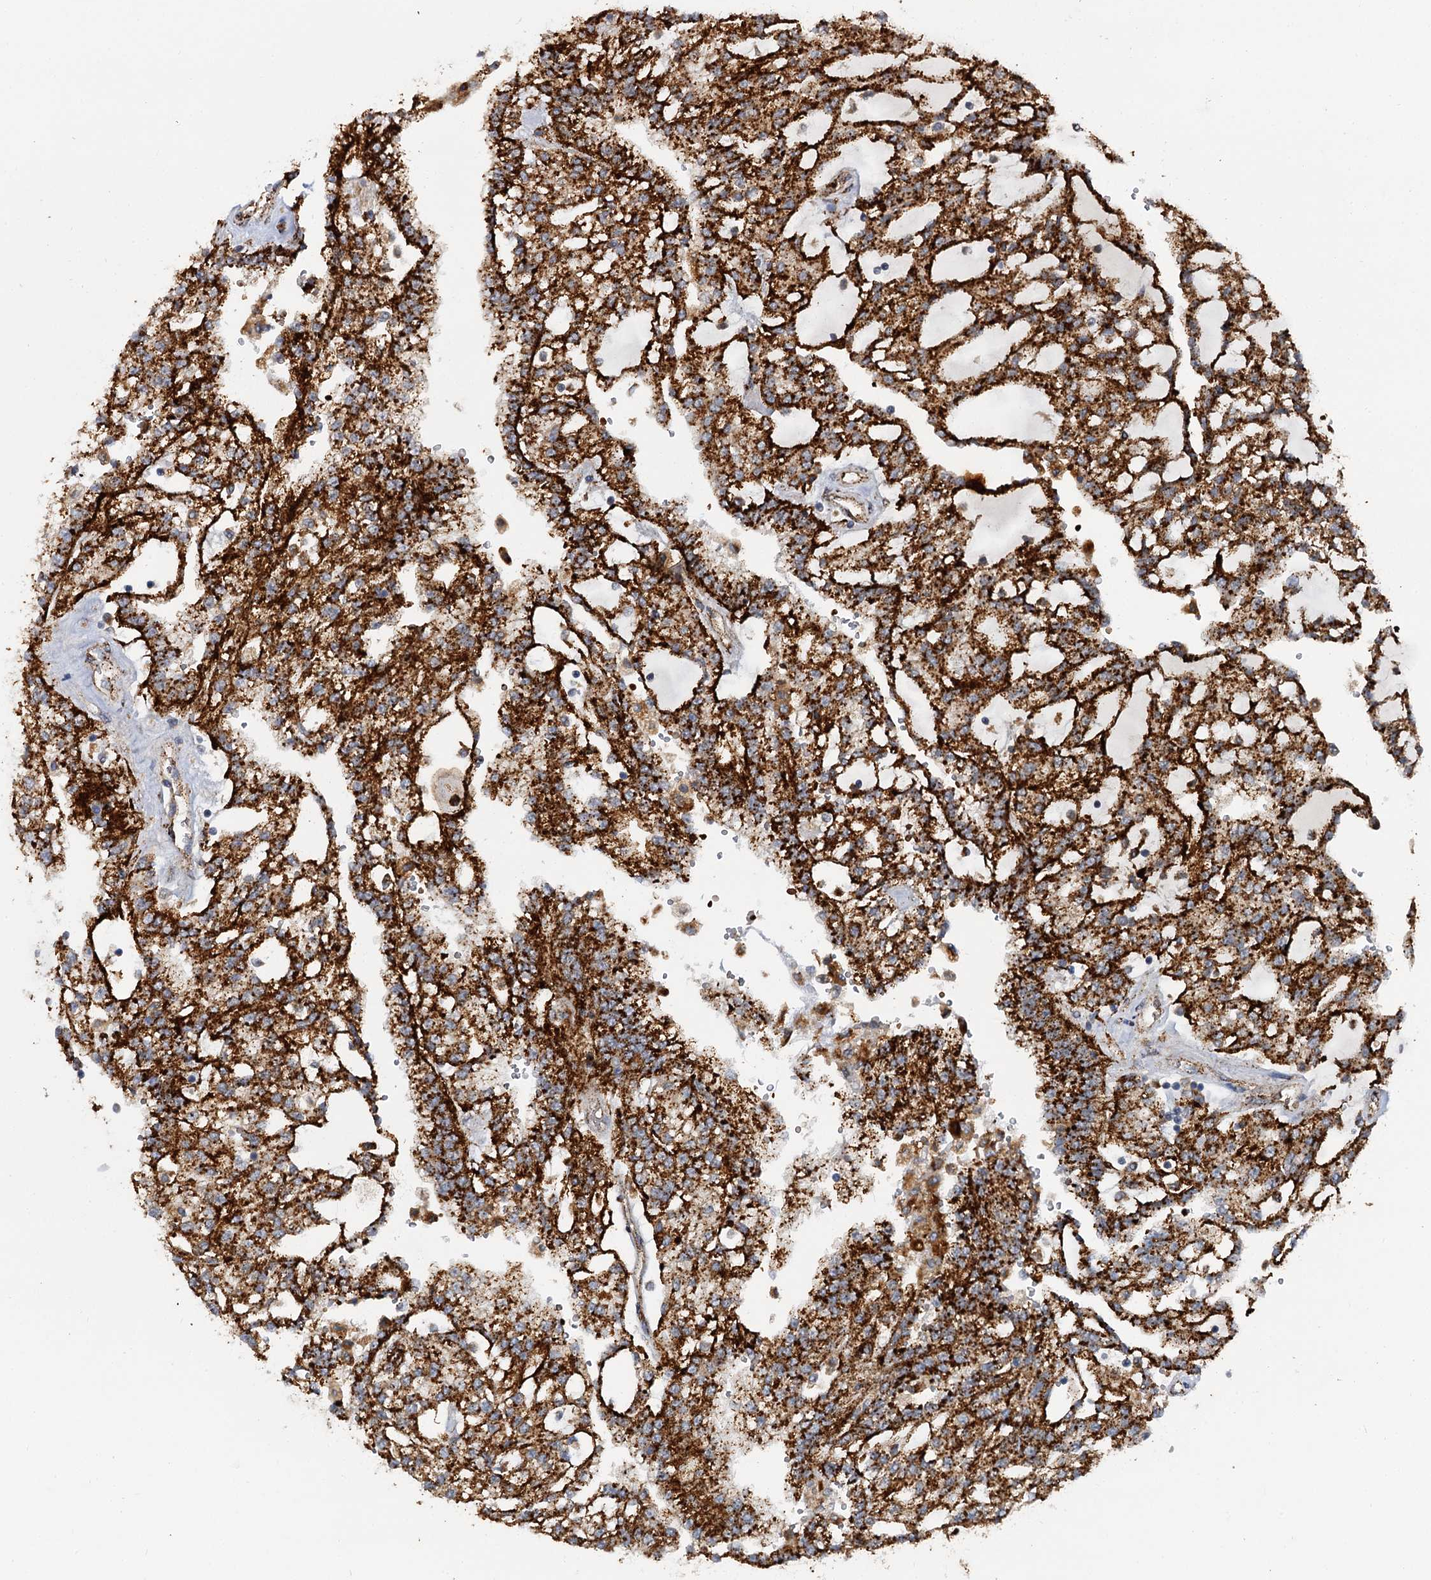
{"staining": {"intensity": "strong", "quantity": ">75%", "location": "cytoplasmic/membranous"}, "tissue": "renal cancer", "cell_type": "Tumor cells", "image_type": "cancer", "snomed": [{"axis": "morphology", "description": "Adenocarcinoma, NOS"}, {"axis": "topography", "description": "Kidney"}], "caption": "About >75% of tumor cells in renal adenocarcinoma demonstrate strong cytoplasmic/membranous protein expression as visualized by brown immunohistochemical staining.", "gene": "GBA1", "patient": {"sex": "male", "age": 63}}